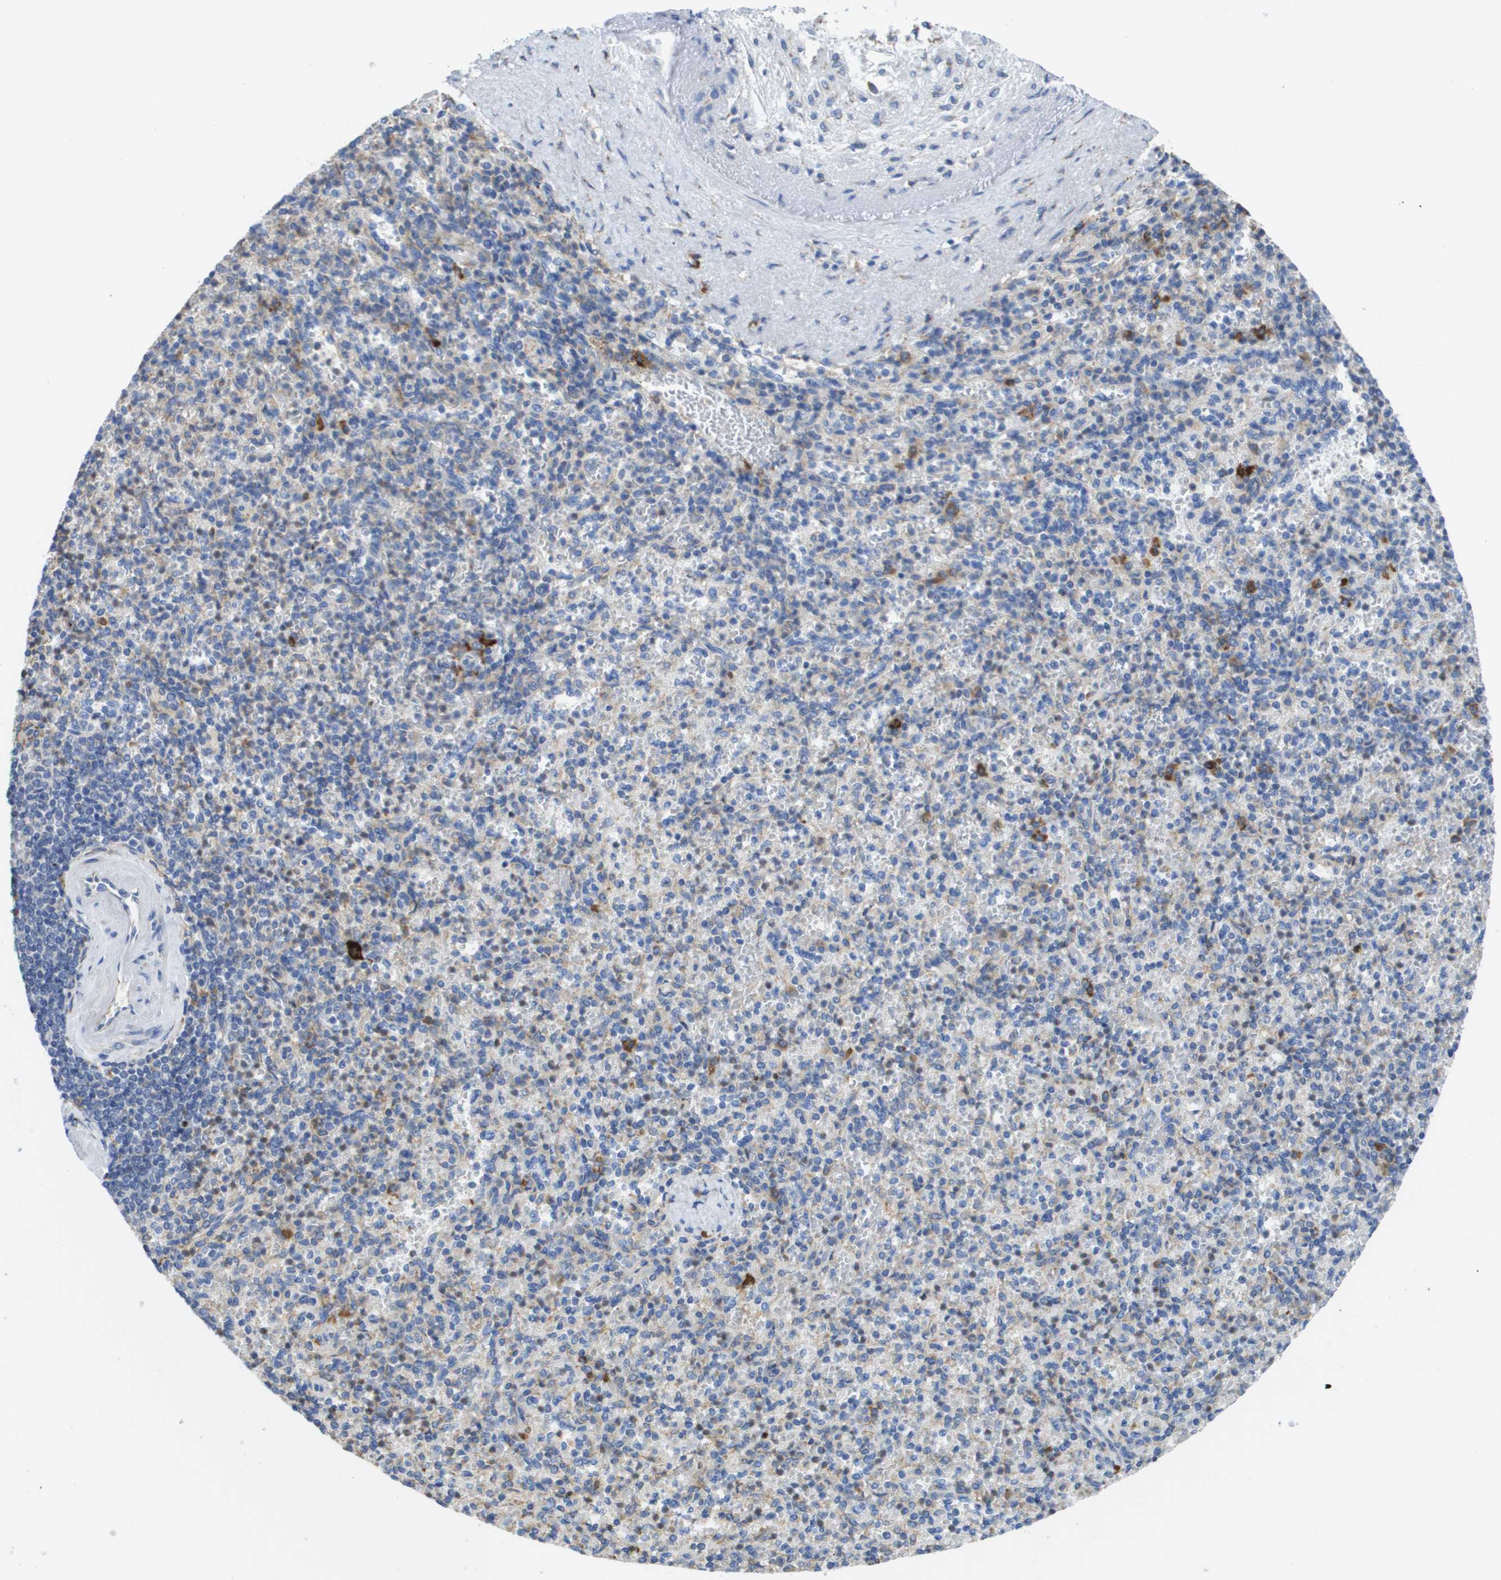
{"staining": {"intensity": "negative", "quantity": "none", "location": "none"}, "tissue": "spleen", "cell_type": "Cells in red pulp", "image_type": "normal", "snomed": [{"axis": "morphology", "description": "Normal tissue, NOS"}, {"axis": "topography", "description": "Spleen"}], "caption": "An immunohistochemistry photomicrograph of normal spleen is shown. There is no staining in cells in red pulp of spleen.", "gene": "SDR42E1", "patient": {"sex": "female", "age": 74}}